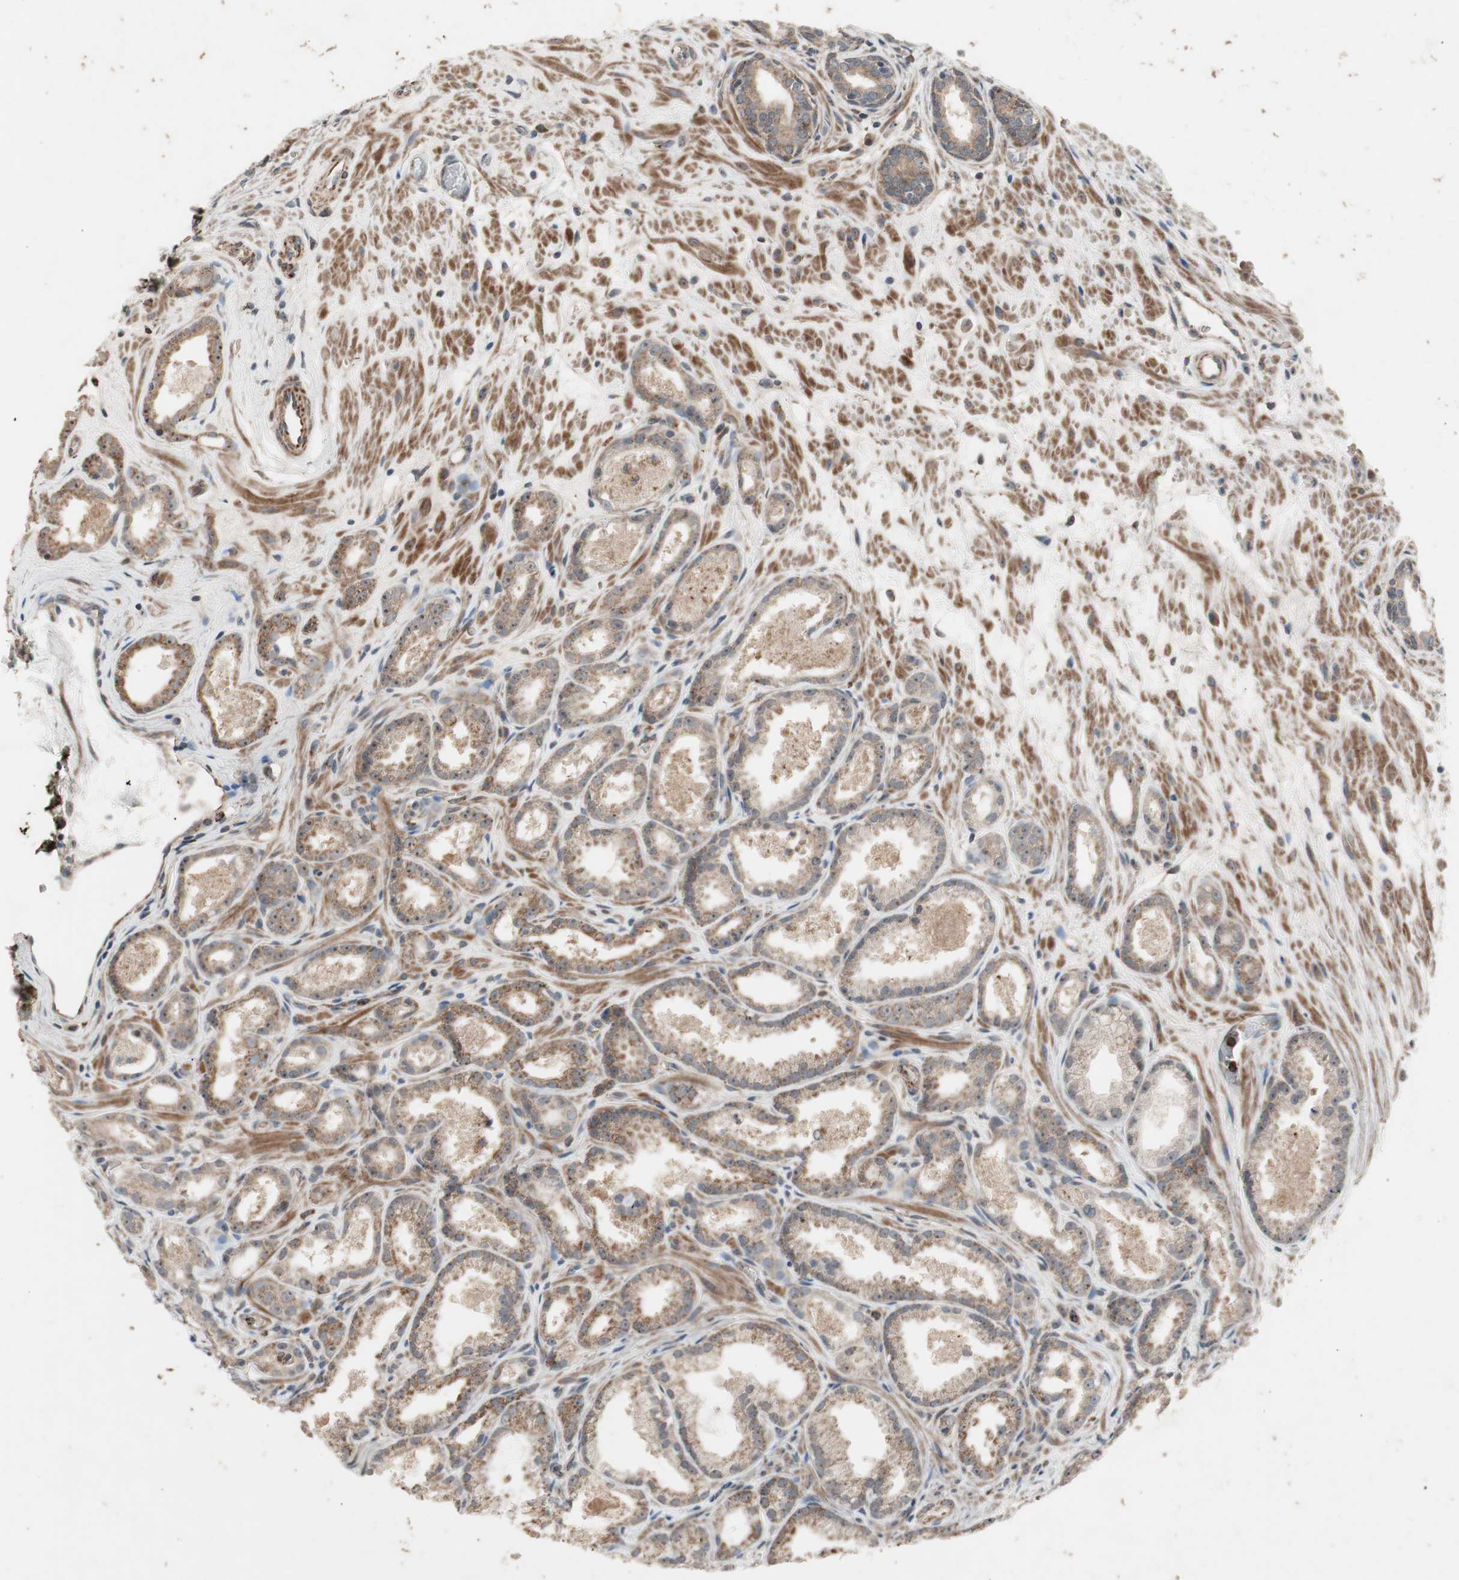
{"staining": {"intensity": "weak", "quantity": ">75%", "location": "cytoplasmic/membranous"}, "tissue": "prostate cancer", "cell_type": "Tumor cells", "image_type": "cancer", "snomed": [{"axis": "morphology", "description": "Adenocarcinoma, Low grade"}, {"axis": "topography", "description": "Prostate"}], "caption": "Approximately >75% of tumor cells in adenocarcinoma (low-grade) (prostate) display weak cytoplasmic/membranous protein staining as visualized by brown immunohistochemical staining.", "gene": "CPT1A", "patient": {"sex": "male", "age": 57}}